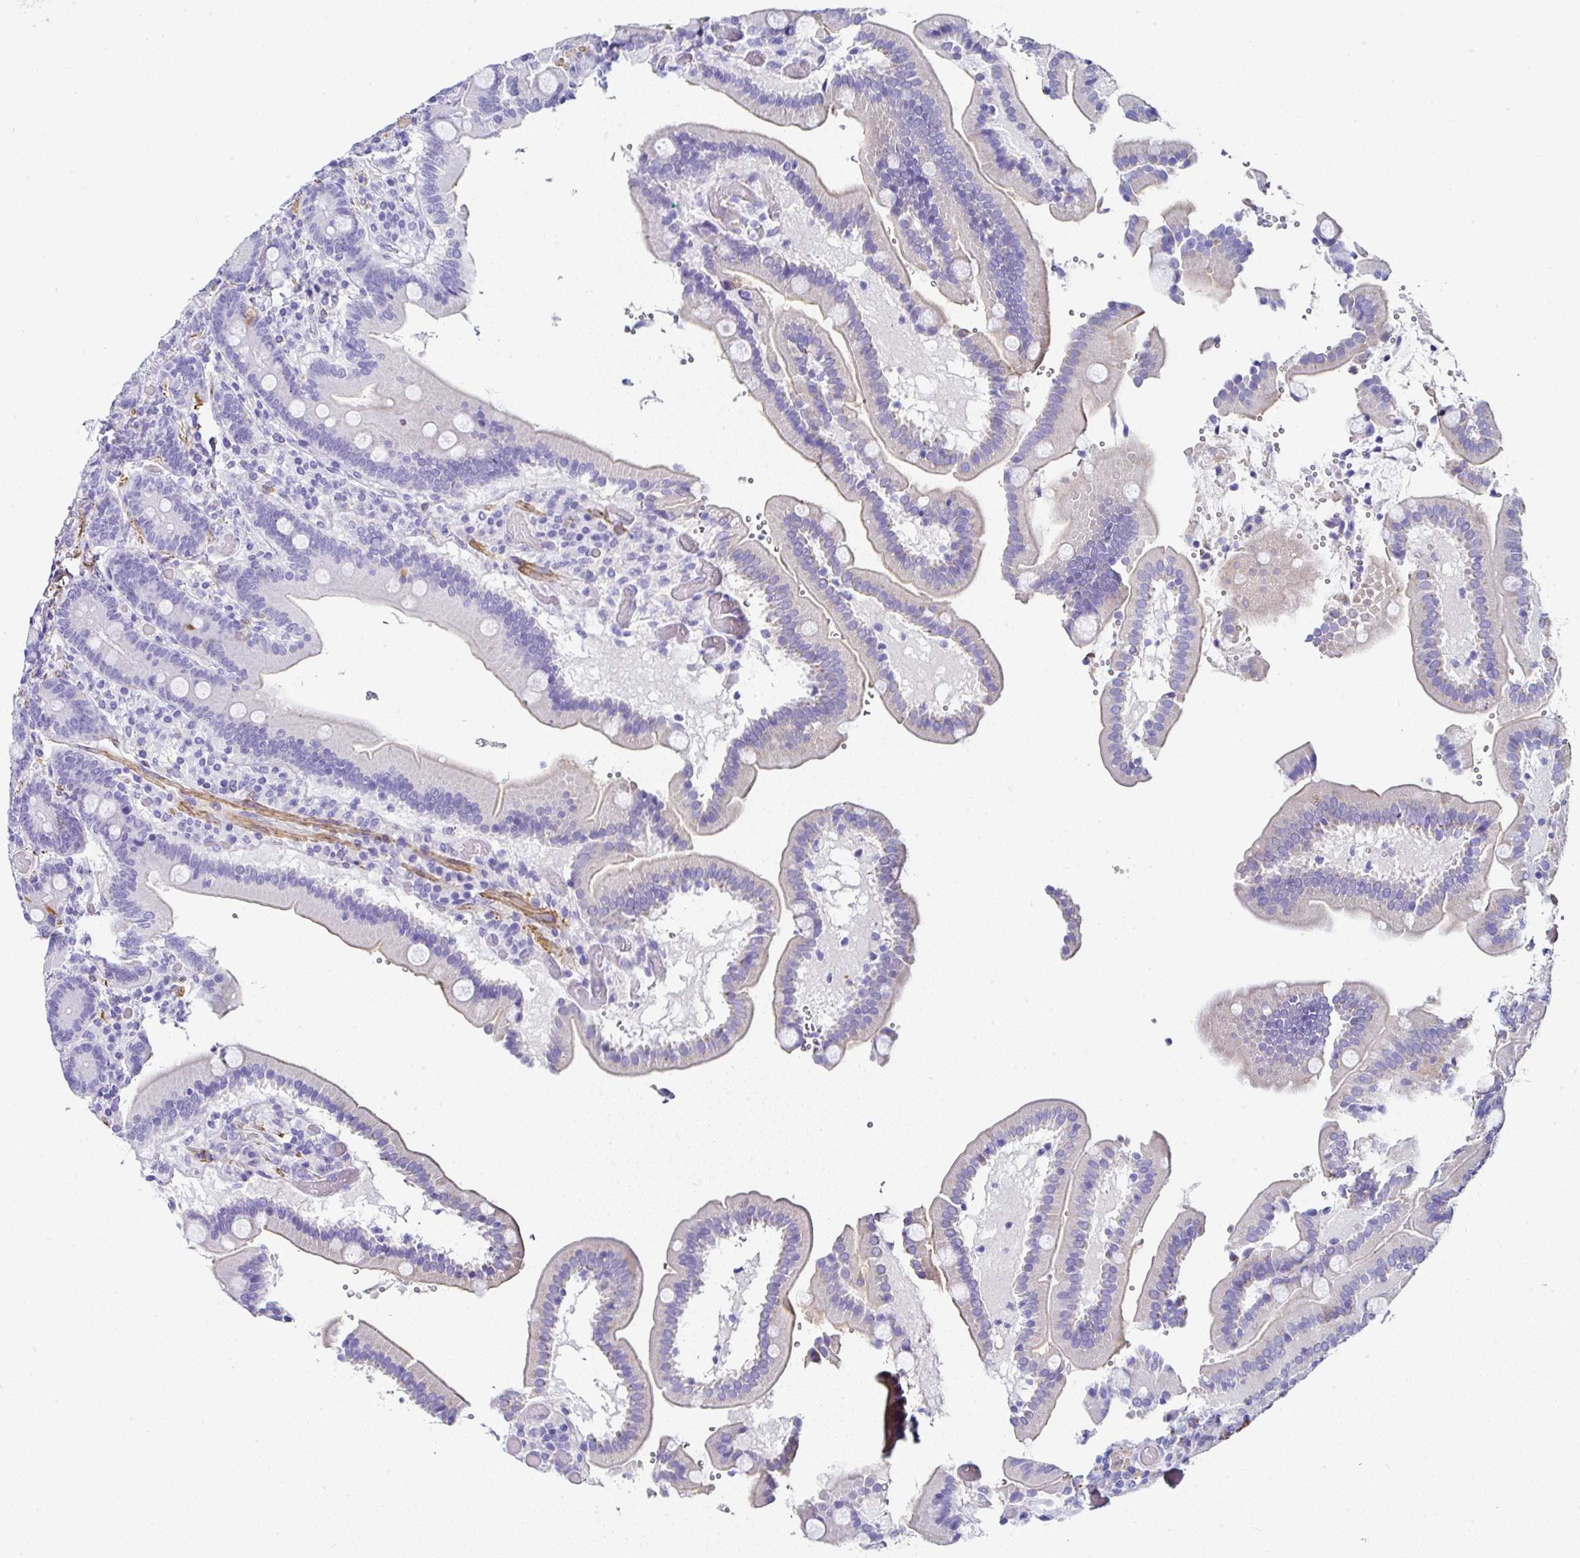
{"staining": {"intensity": "negative", "quantity": "none", "location": "none"}, "tissue": "duodenum", "cell_type": "Glandular cells", "image_type": "normal", "snomed": [{"axis": "morphology", "description": "Normal tissue, NOS"}, {"axis": "topography", "description": "Duodenum"}], "caption": "Immunohistochemistry micrograph of benign duodenum stained for a protein (brown), which demonstrates no staining in glandular cells.", "gene": "PPFIA4", "patient": {"sex": "female", "age": 62}}